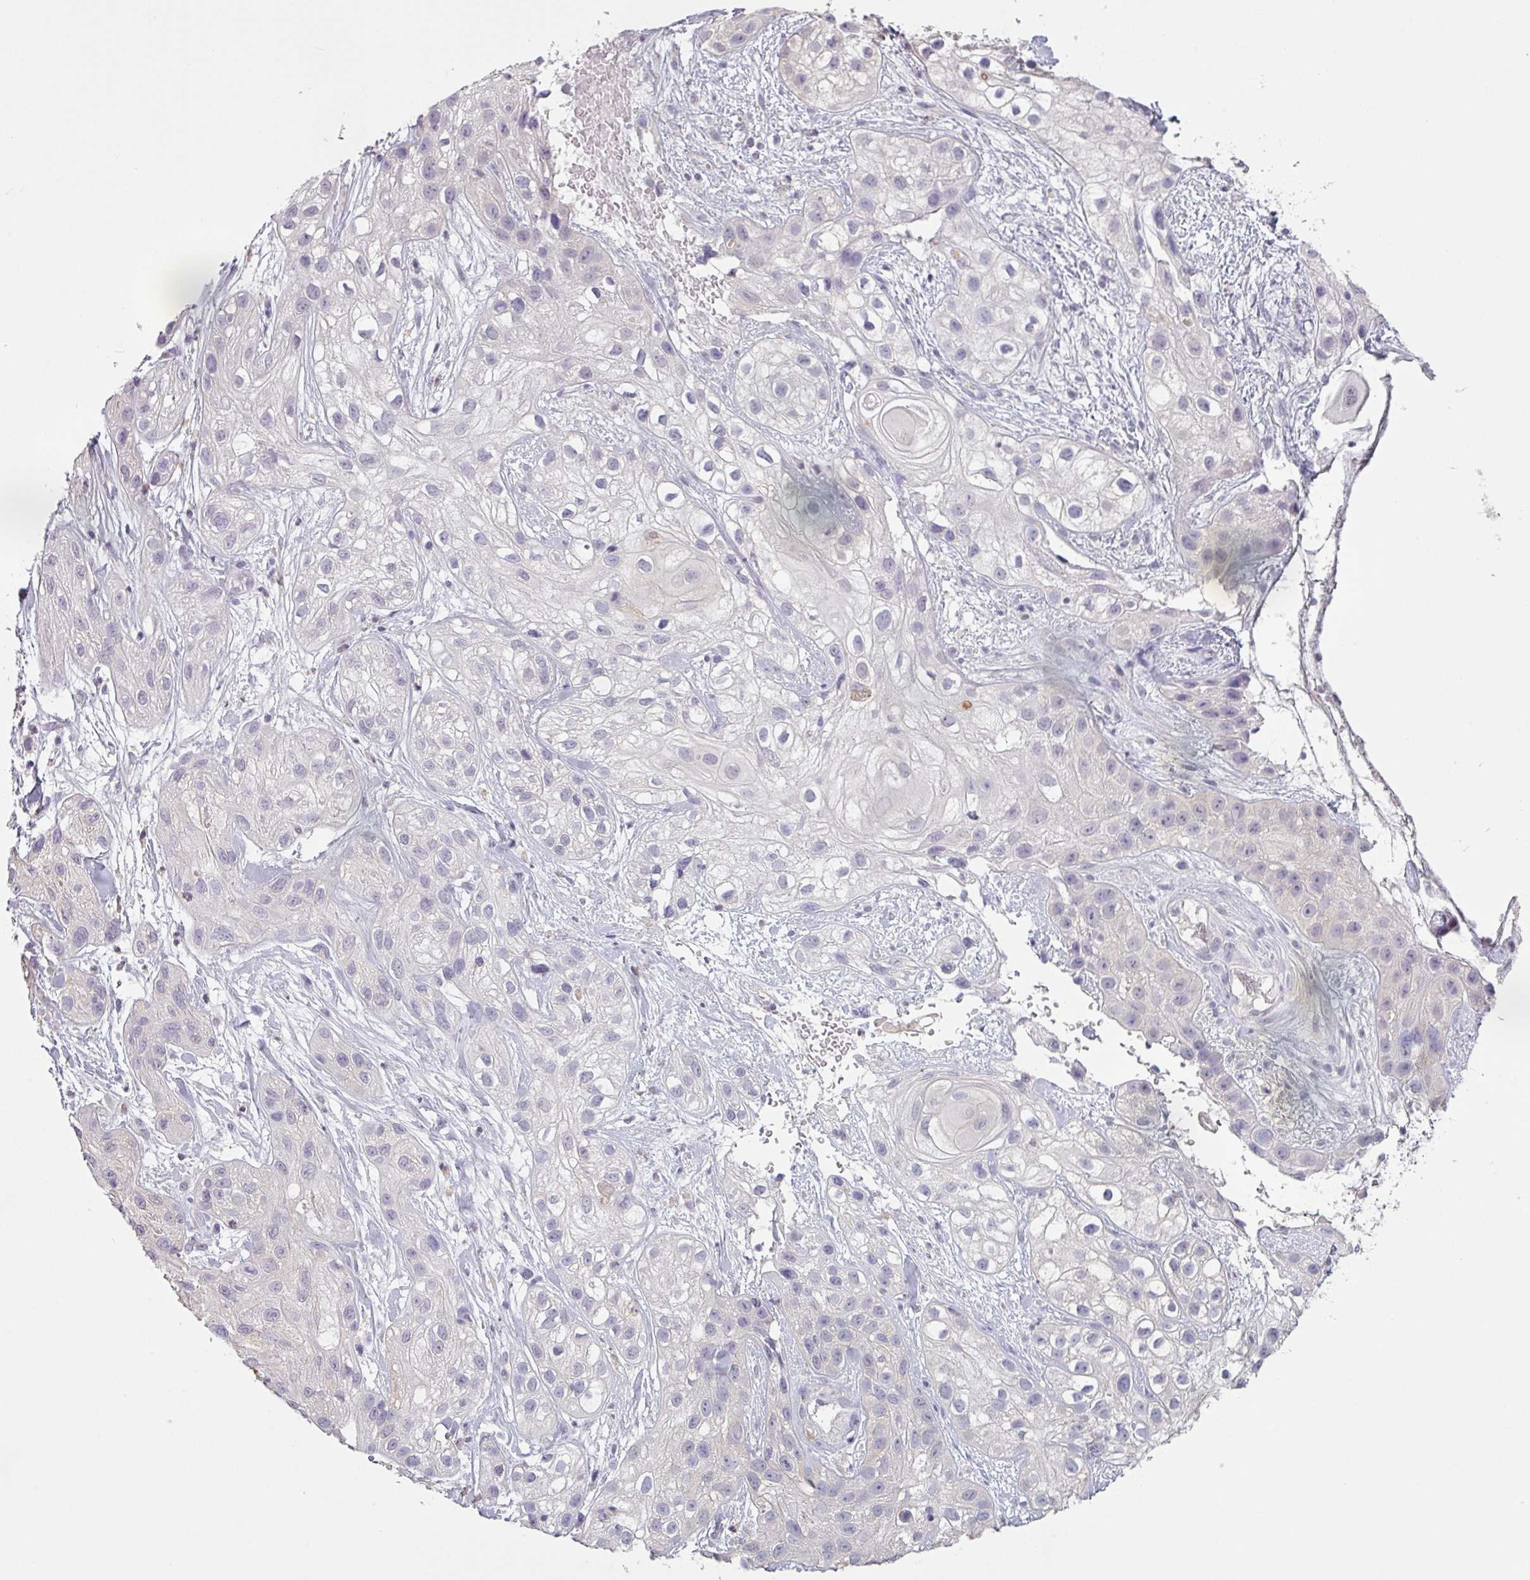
{"staining": {"intensity": "negative", "quantity": "none", "location": "none"}, "tissue": "skin cancer", "cell_type": "Tumor cells", "image_type": "cancer", "snomed": [{"axis": "morphology", "description": "Squamous cell carcinoma, NOS"}, {"axis": "topography", "description": "Skin"}], "caption": "Skin squamous cell carcinoma was stained to show a protein in brown. There is no significant expression in tumor cells. (Brightfield microscopy of DAB immunohistochemistry at high magnification).", "gene": "MAGEC3", "patient": {"sex": "male", "age": 82}}